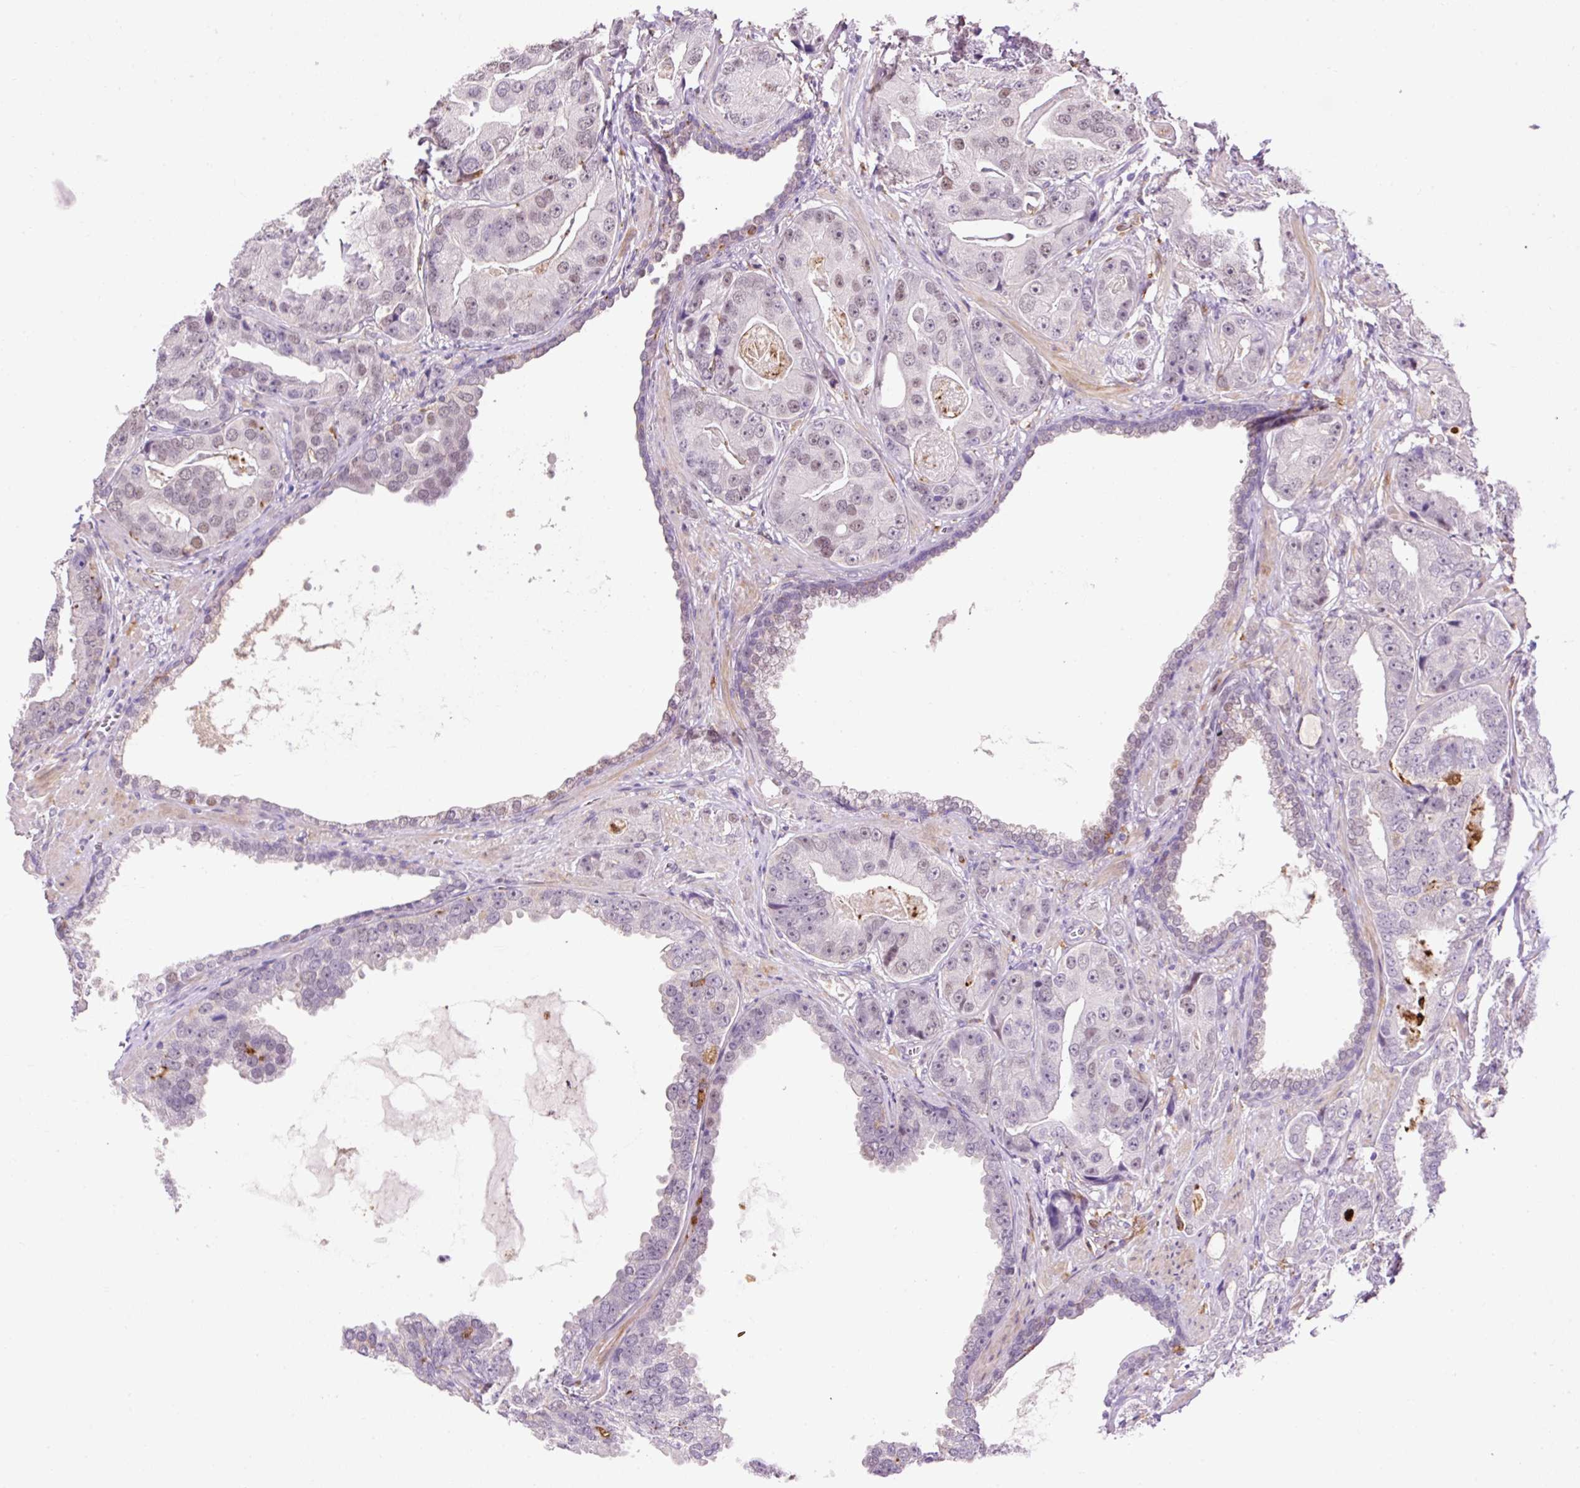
{"staining": {"intensity": "weak", "quantity": "<25%", "location": "nuclear"}, "tissue": "prostate cancer", "cell_type": "Tumor cells", "image_type": "cancer", "snomed": [{"axis": "morphology", "description": "Adenocarcinoma, High grade"}, {"axis": "topography", "description": "Prostate"}], "caption": "A high-resolution image shows immunohistochemistry (IHC) staining of prostate cancer (high-grade adenocarcinoma), which exhibits no significant expression in tumor cells. (IHC, brightfield microscopy, high magnification).", "gene": "LY86", "patient": {"sex": "male", "age": 71}}